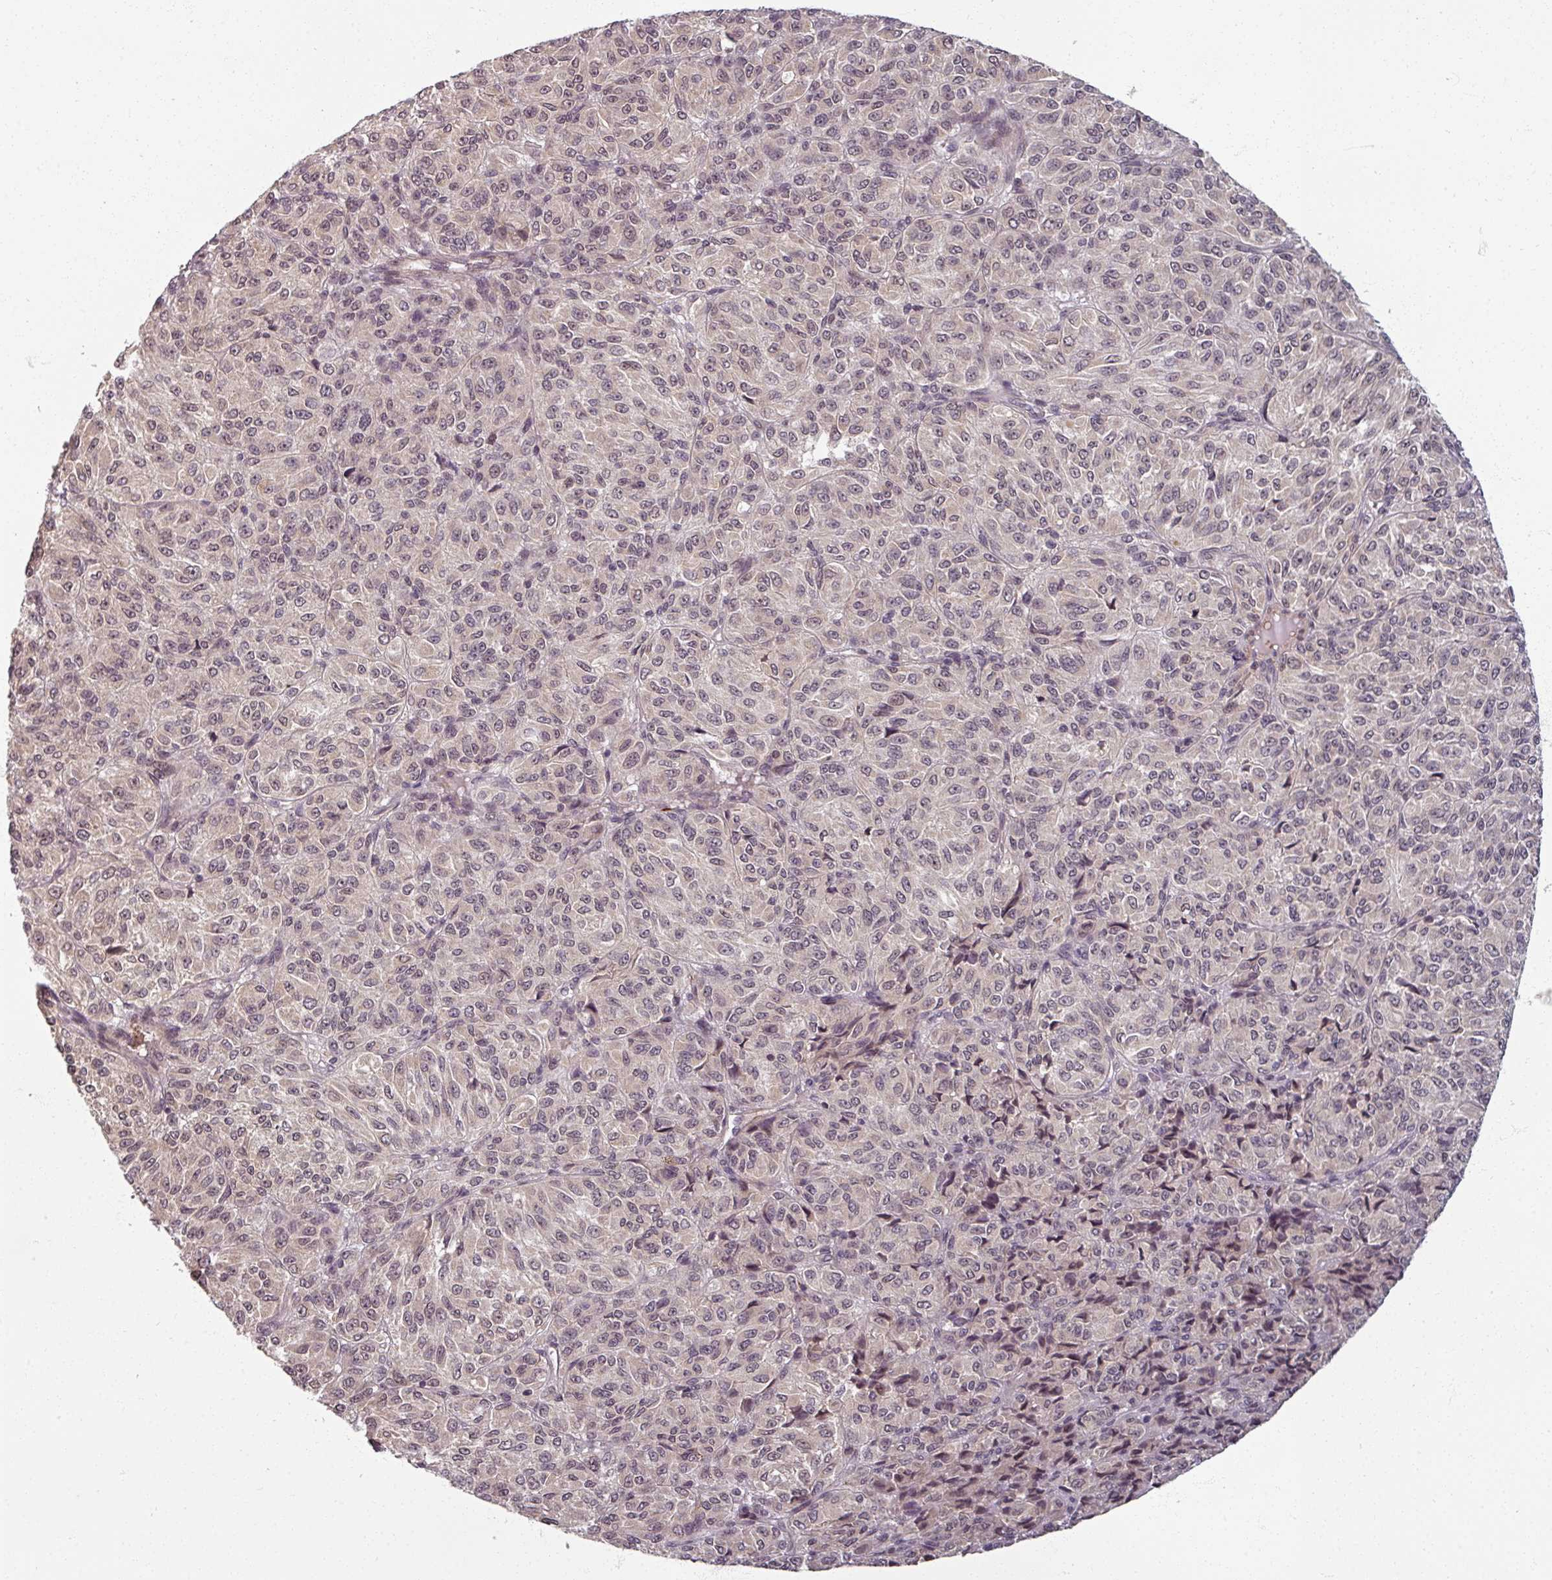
{"staining": {"intensity": "negative", "quantity": "none", "location": "none"}, "tissue": "melanoma", "cell_type": "Tumor cells", "image_type": "cancer", "snomed": [{"axis": "morphology", "description": "Malignant melanoma, Metastatic site"}, {"axis": "topography", "description": "Brain"}], "caption": "Malignant melanoma (metastatic site) stained for a protein using immunohistochemistry displays no expression tumor cells.", "gene": "POLR2G", "patient": {"sex": "female", "age": 56}}